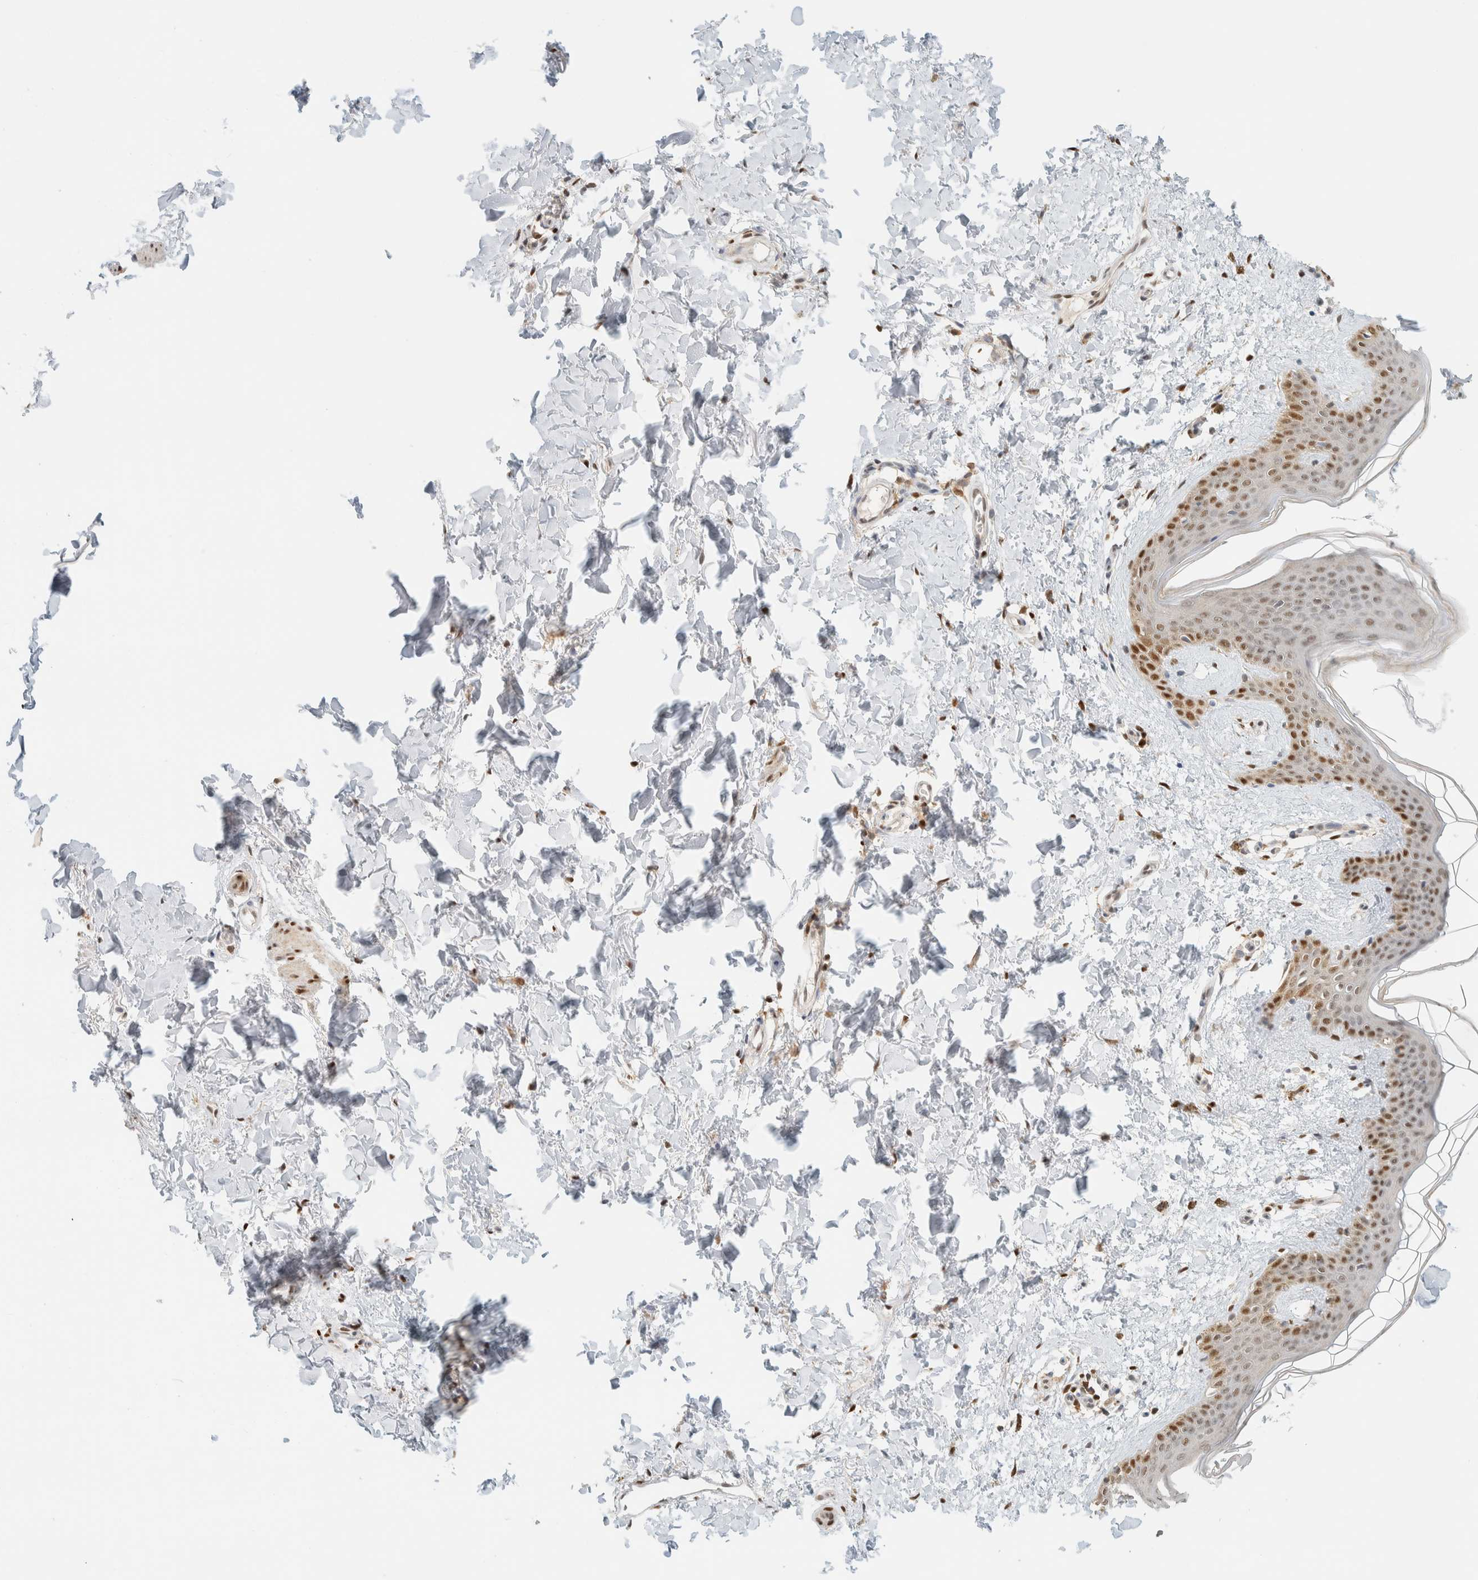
{"staining": {"intensity": "moderate", "quantity": ">75%", "location": "cytoplasmic/membranous,nuclear"}, "tissue": "skin", "cell_type": "Fibroblasts", "image_type": "normal", "snomed": [{"axis": "morphology", "description": "Normal tissue, NOS"}, {"axis": "topography", "description": "Skin"}], "caption": "Skin stained with IHC displays moderate cytoplasmic/membranous,nuclear staining in approximately >75% of fibroblasts.", "gene": "ZBTB37", "patient": {"sex": "female", "age": 46}}